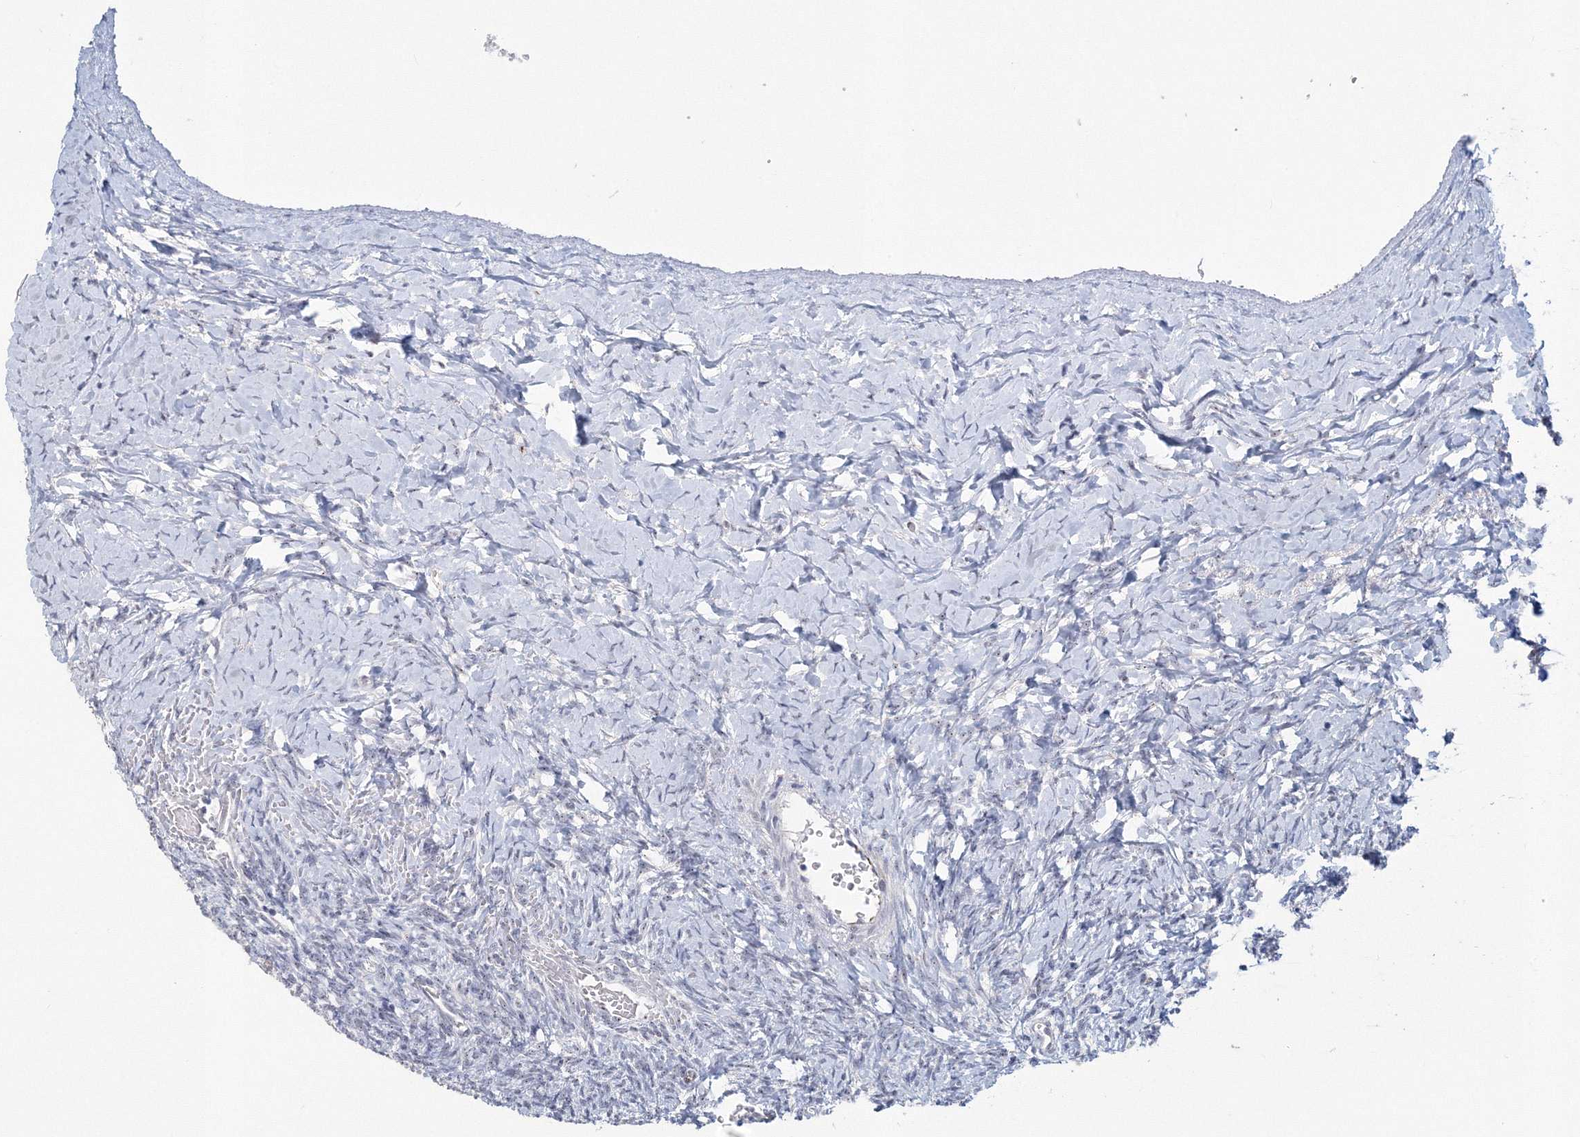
{"staining": {"intensity": "negative", "quantity": "none", "location": "none"}, "tissue": "ovary", "cell_type": "Ovarian stroma cells", "image_type": "normal", "snomed": [{"axis": "morphology", "description": "Normal tissue, NOS"}, {"axis": "morphology", "description": "Developmental malformation"}, {"axis": "topography", "description": "Ovary"}], "caption": "High power microscopy histopathology image of an immunohistochemistry histopathology image of normal ovary, revealing no significant staining in ovarian stroma cells.", "gene": "SIRT7", "patient": {"sex": "female", "age": 39}}